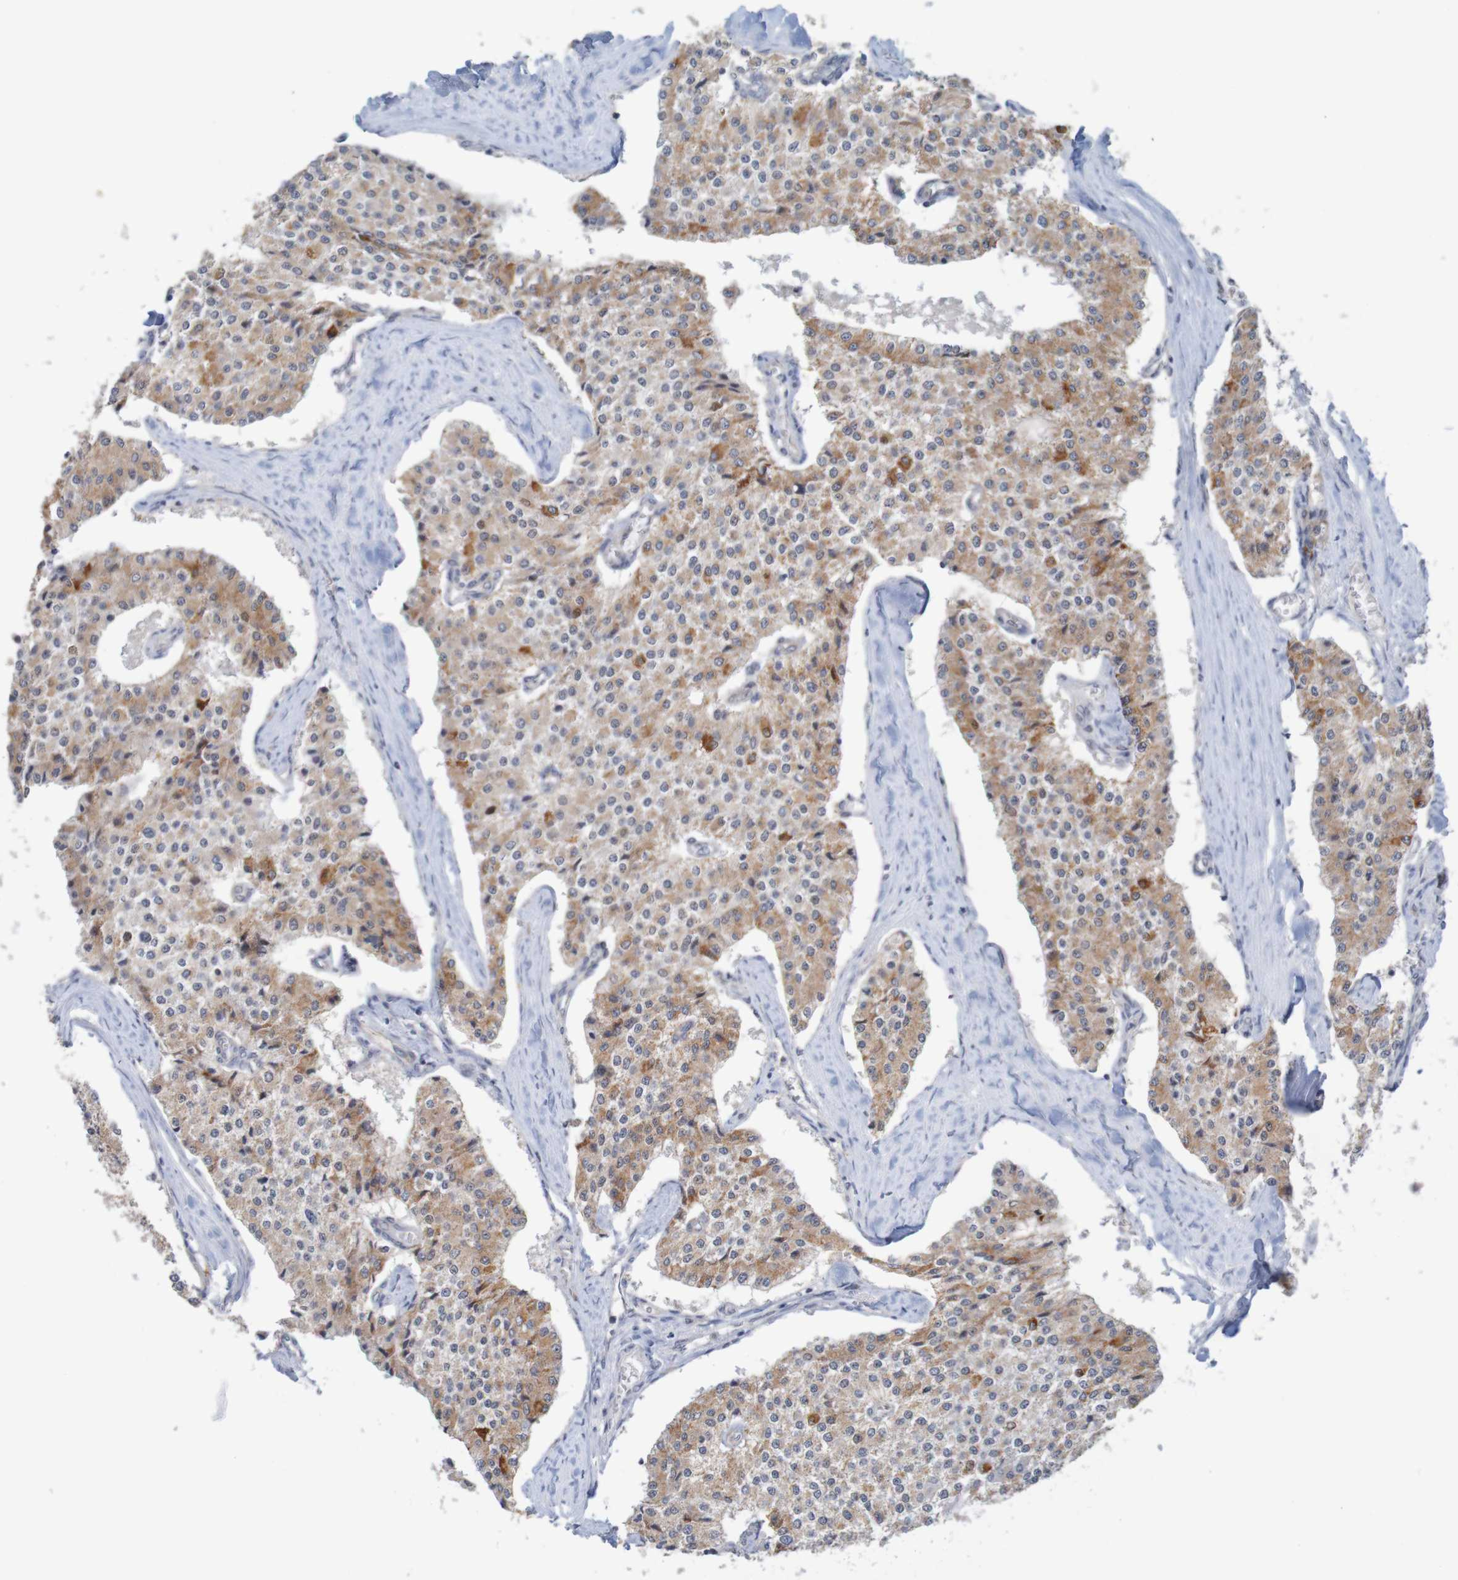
{"staining": {"intensity": "moderate", "quantity": ">75%", "location": "cytoplasmic/membranous"}, "tissue": "carcinoid", "cell_type": "Tumor cells", "image_type": "cancer", "snomed": [{"axis": "morphology", "description": "Carcinoid, malignant, NOS"}, {"axis": "topography", "description": "Colon"}], "caption": "There is medium levels of moderate cytoplasmic/membranous positivity in tumor cells of carcinoid, as demonstrated by immunohistochemical staining (brown color).", "gene": "NAV2", "patient": {"sex": "female", "age": 52}}